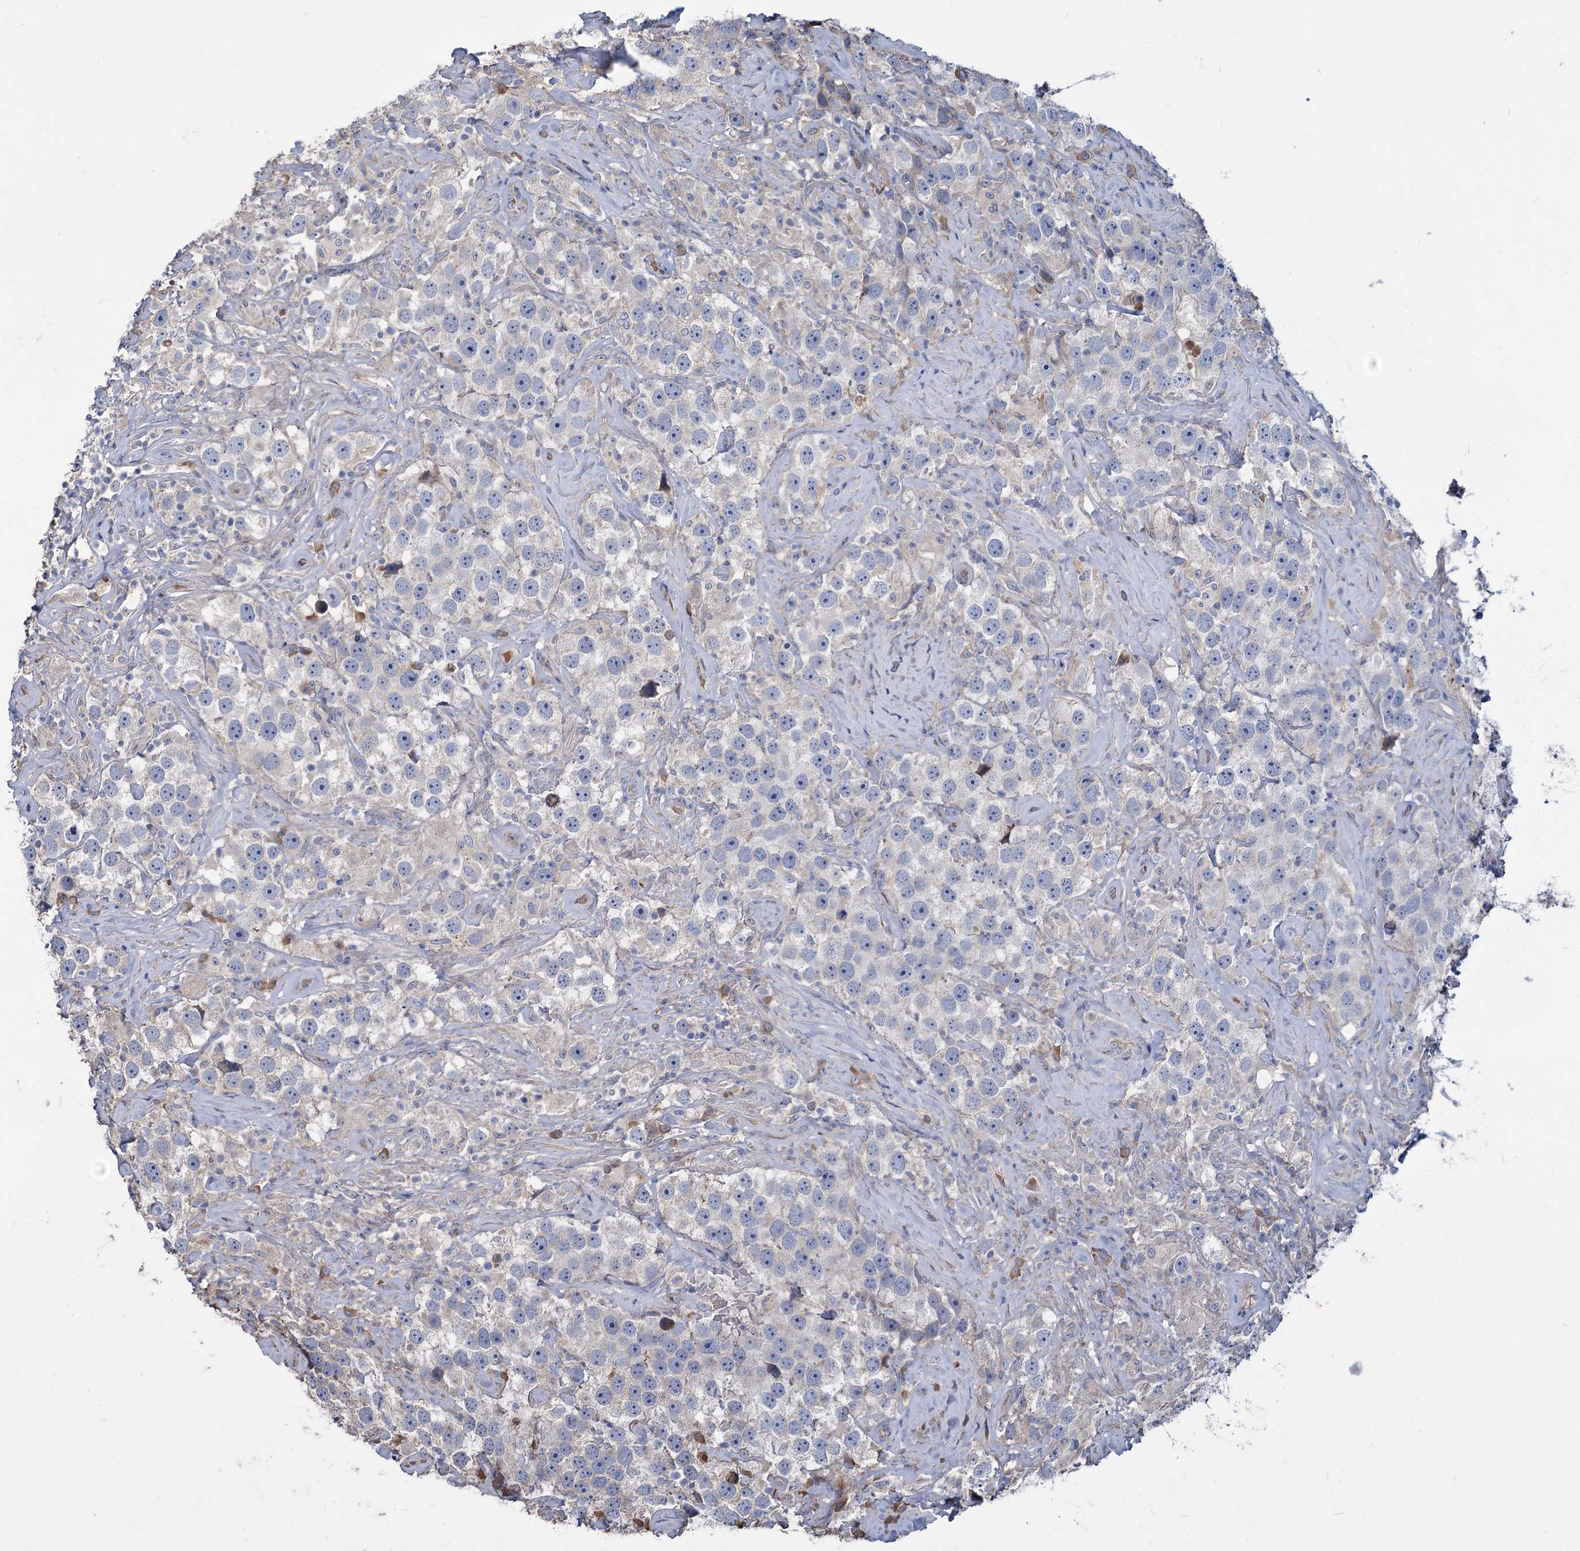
{"staining": {"intensity": "negative", "quantity": "none", "location": "none"}, "tissue": "testis cancer", "cell_type": "Tumor cells", "image_type": "cancer", "snomed": [{"axis": "morphology", "description": "Seminoma, NOS"}, {"axis": "topography", "description": "Testis"}], "caption": "Human testis seminoma stained for a protein using immunohistochemistry reveals no positivity in tumor cells.", "gene": "URAD", "patient": {"sex": "male", "age": 49}}